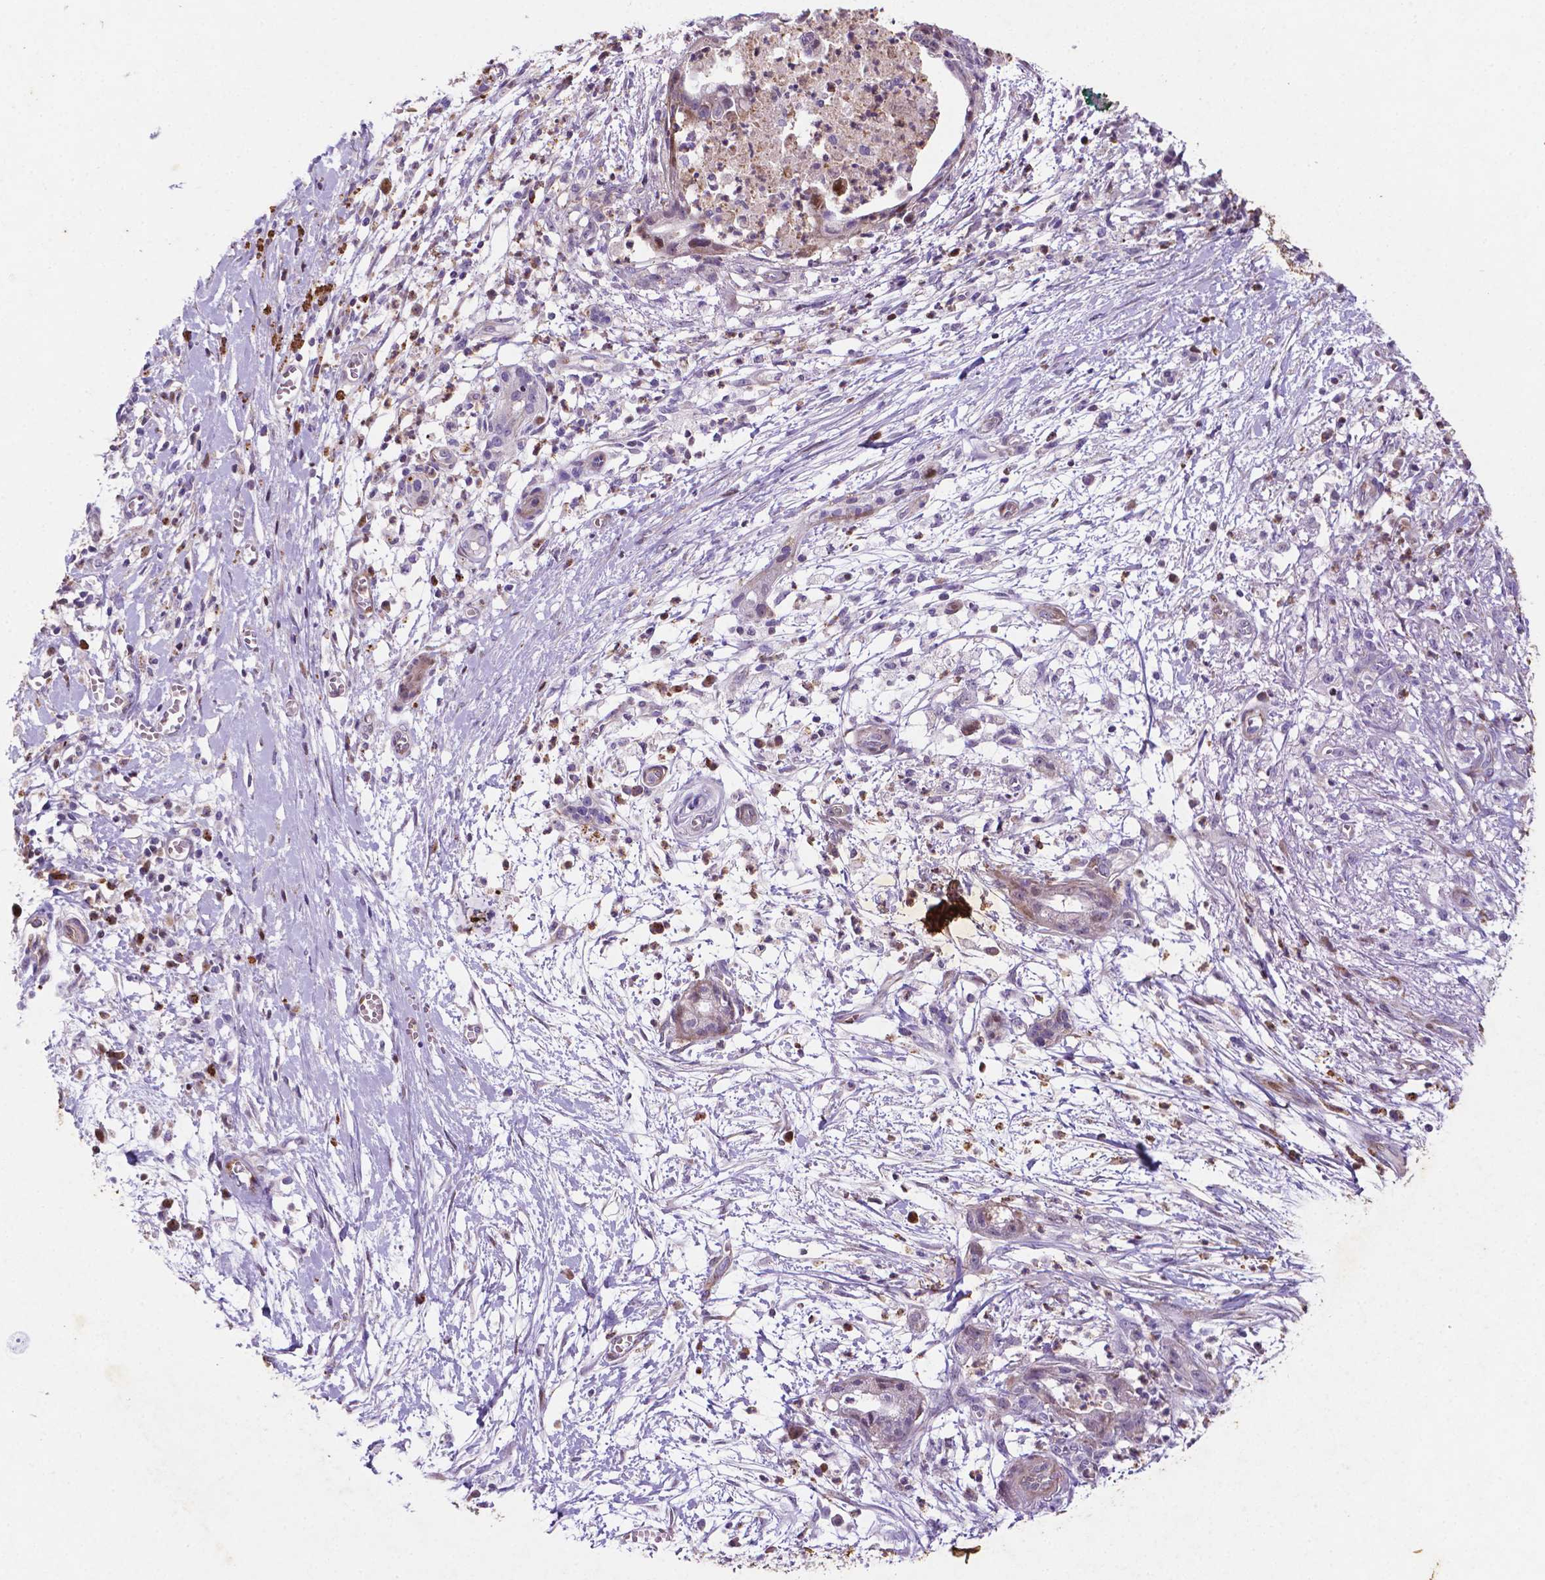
{"staining": {"intensity": "negative", "quantity": "none", "location": "none"}, "tissue": "pancreatic cancer", "cell_type": "Tumor cells", "image_type": "cancer", "snomed": [{"axis": "morphology", "description": "Normal tissue, NOS"}, {"axis": "morphology", "description": "Adenocarcinoma, NOS"}, {"axis": "topography", "description": "Lymph node"}, {"axis": "topography", "description": "Pancreas"}], "caption": "Pancreatic cancer was stained to show a protein in brown. There is no significant expression in tumor cells. (Stains: DAB immunohistochemistry with hematoxylin counter stain, Microscopy: brightfield microscopy at high magnification).", "gene": "TM4SF20", "patient": {"sex": "female", "age": 58}}